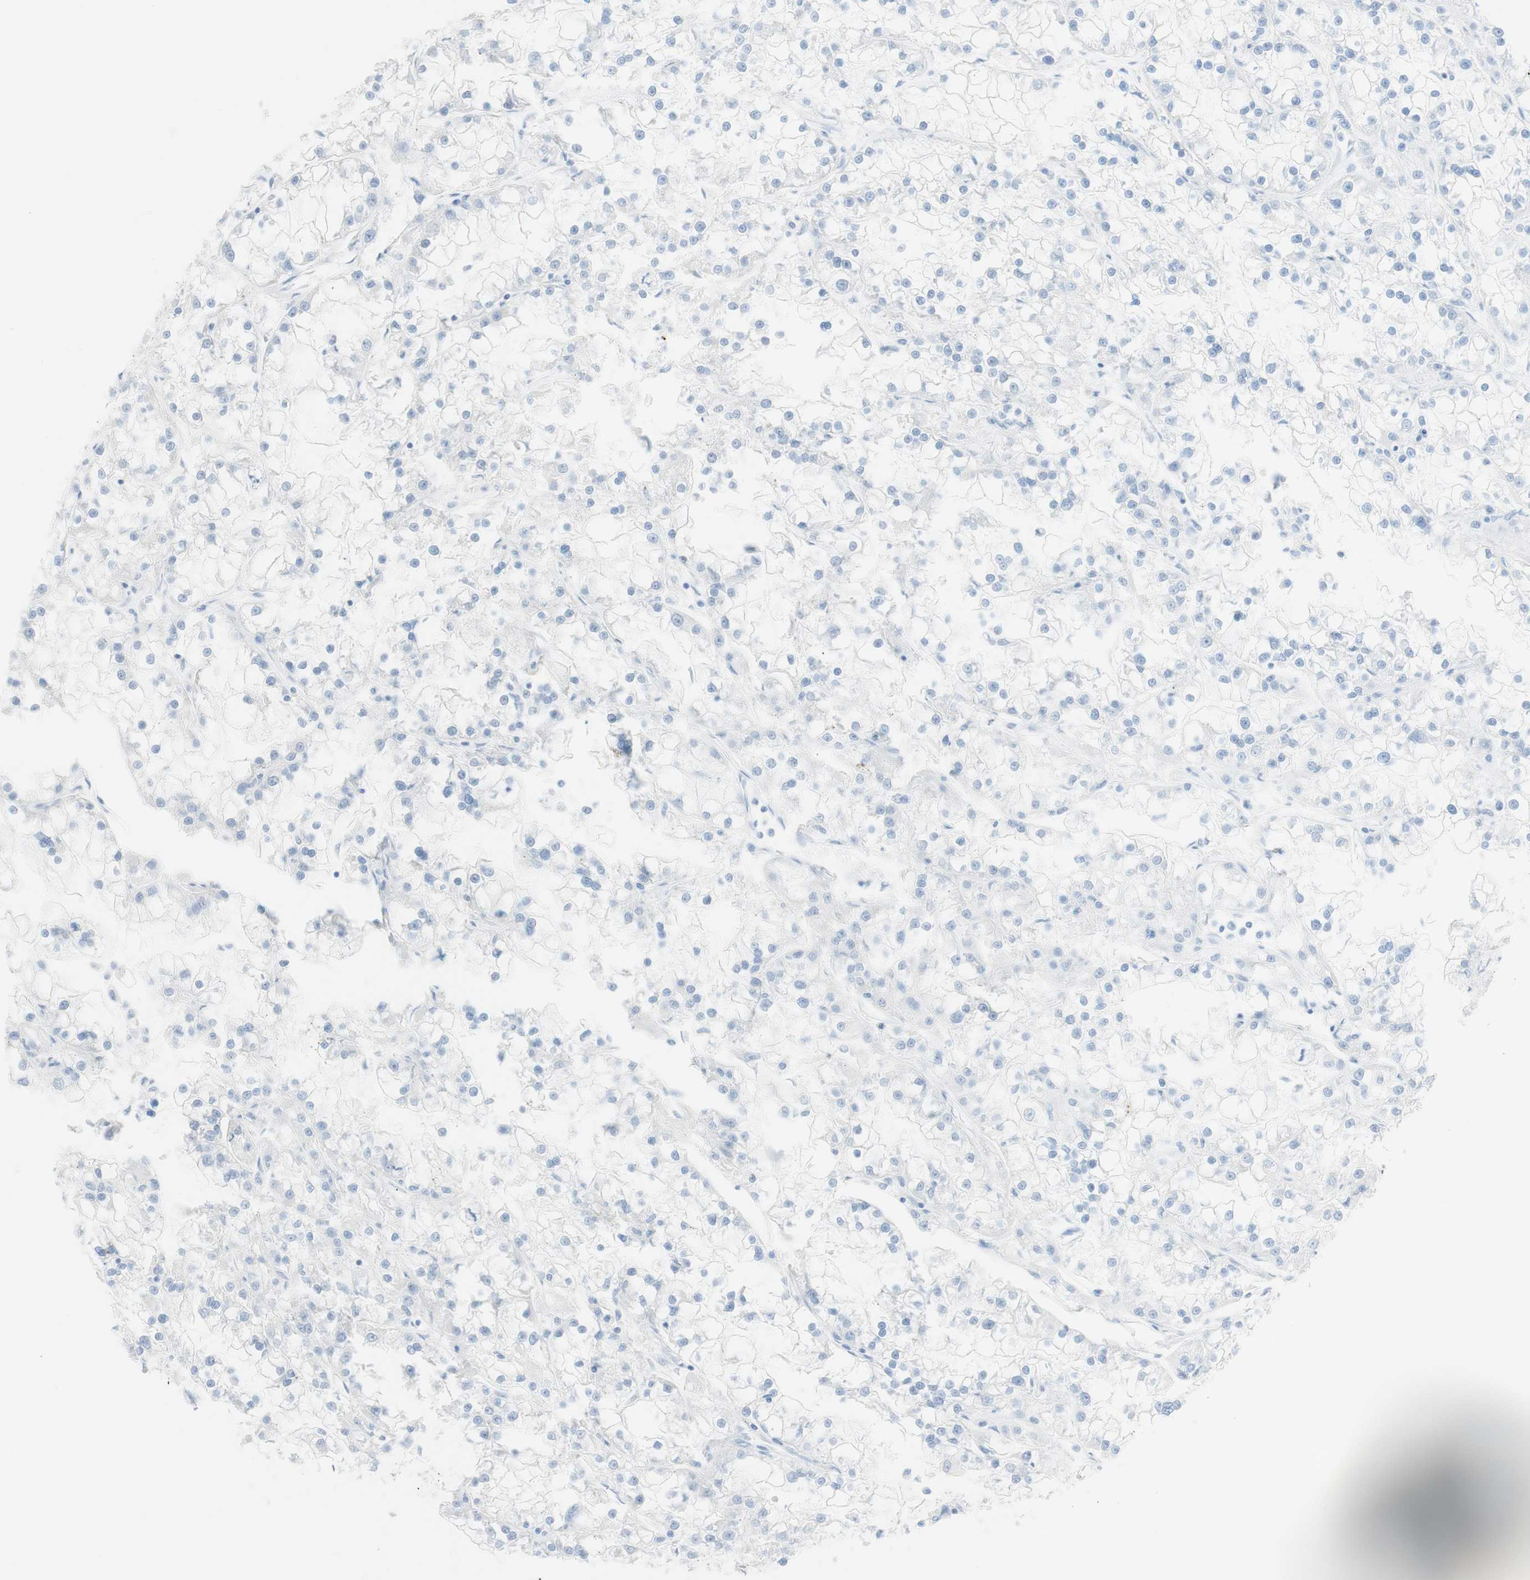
{"staining": {"intensity": "negative", "quantity": "none", "location": "none"}, "tissue": "renal cancer", "cell_type": "Tumor cells", "image_type": "cancer", "snomed": [{"axis": "morphology", "description": "Adenocarcinoma, NOS"}, {"axis": "topography", "description": "Kidney"}], "caption": "This is an IHC micrograph of human adenocarcinoma (renal). There is no expression in tumor cells.", "gene": "TPO", "patient": {"sex": "female", "age": 52}}